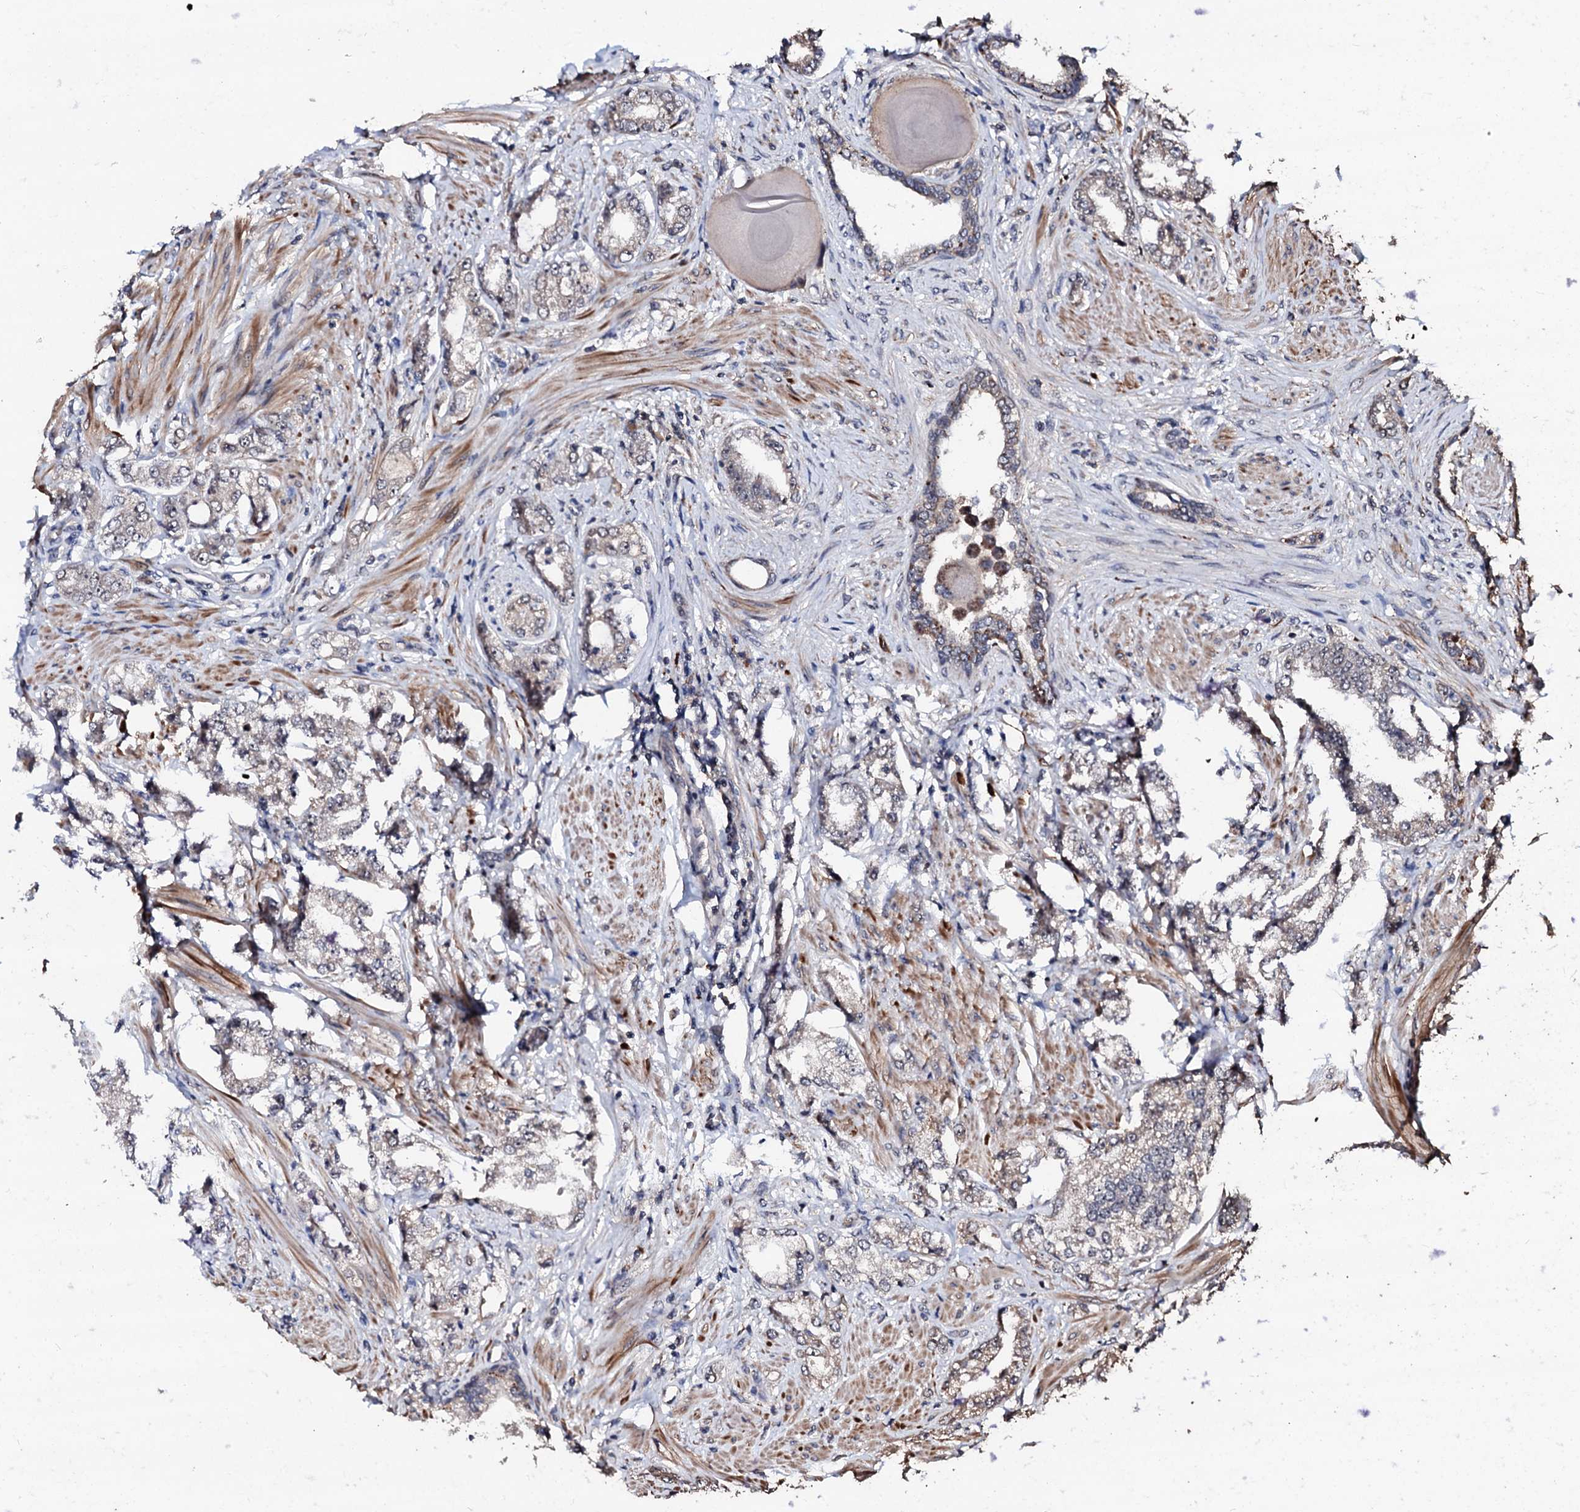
{"staining": {"intensity": "negative", "quantity": "none", "location": "none"}, "tissue": "prostate cancer", "cell_type": "Tumor cells", "image_type": "cancer", "snomed": [{"axis": "morphology", "description": "Adenocarcinoma, High grade"}, {"axis": "topography", "description": "Prostate"}], "caption": "Tumor cells show no significant protein staining in prostate cancer. (DAB IHC with hematoxylin counter stain).", "gene": "SUPT7L", "patient": {"sex": "male", "age": 64}}